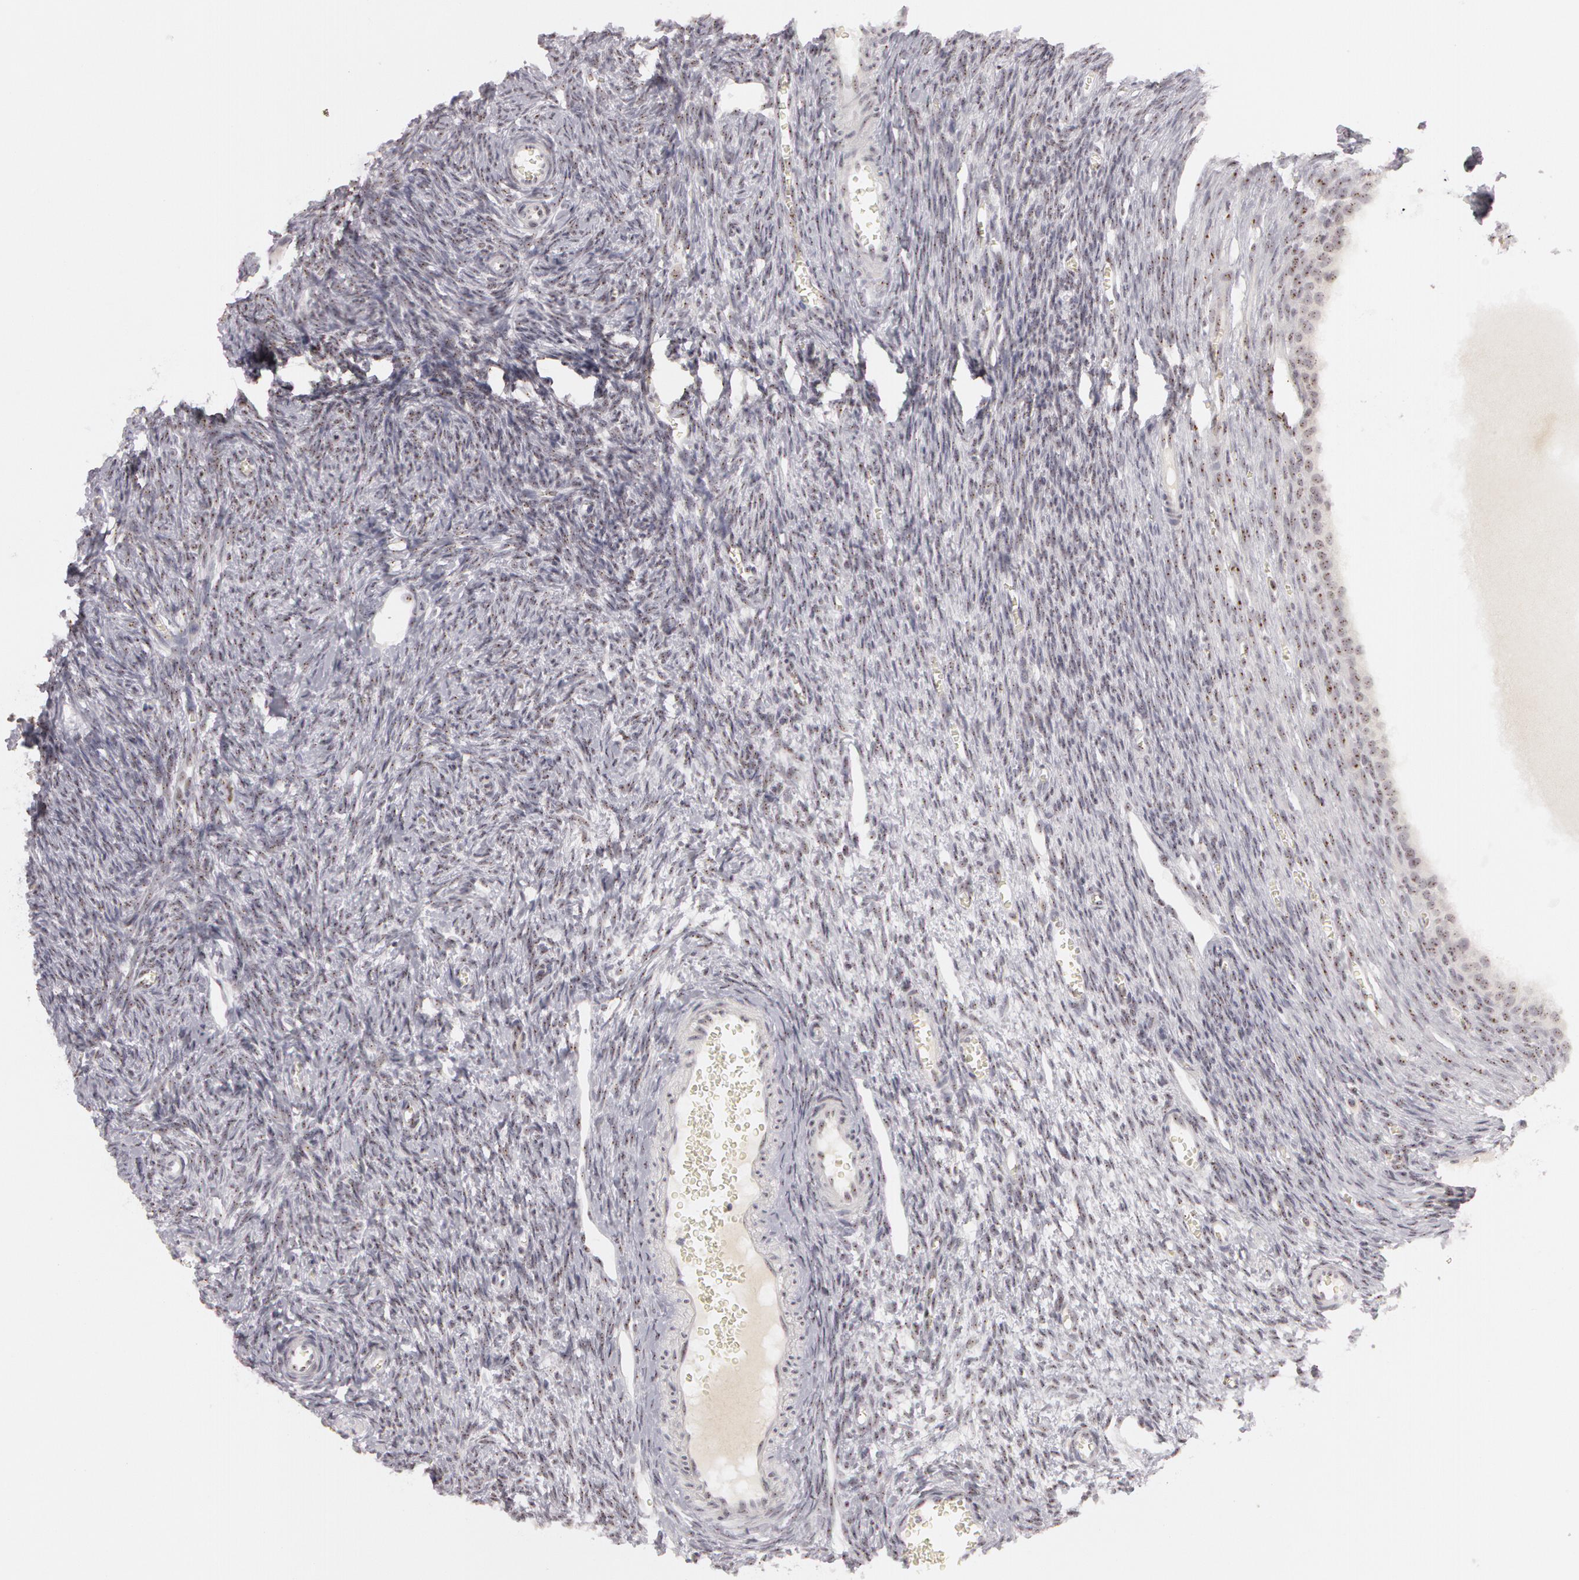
{"staining": {"intensity": "weak", "quantity": ">75%", "location": "nuclear"}, "tissue": "ovary", "cell_type": "Follicle cells", "image_type": "normal", "snomed": [{"axis": "morphology", "description": "Normal tissue, NOS"}, {"axis": "topography", "description": "Ovary"}], "caption": "Protein expression analysis of normal human ovary reveals weak nuclear expression in approximately >75% of follicle cells. (Brightfield microscopy of DAB IHC at high magnification).", "gene": "FBL", "patient": {"sex": "female", "age": 27}}